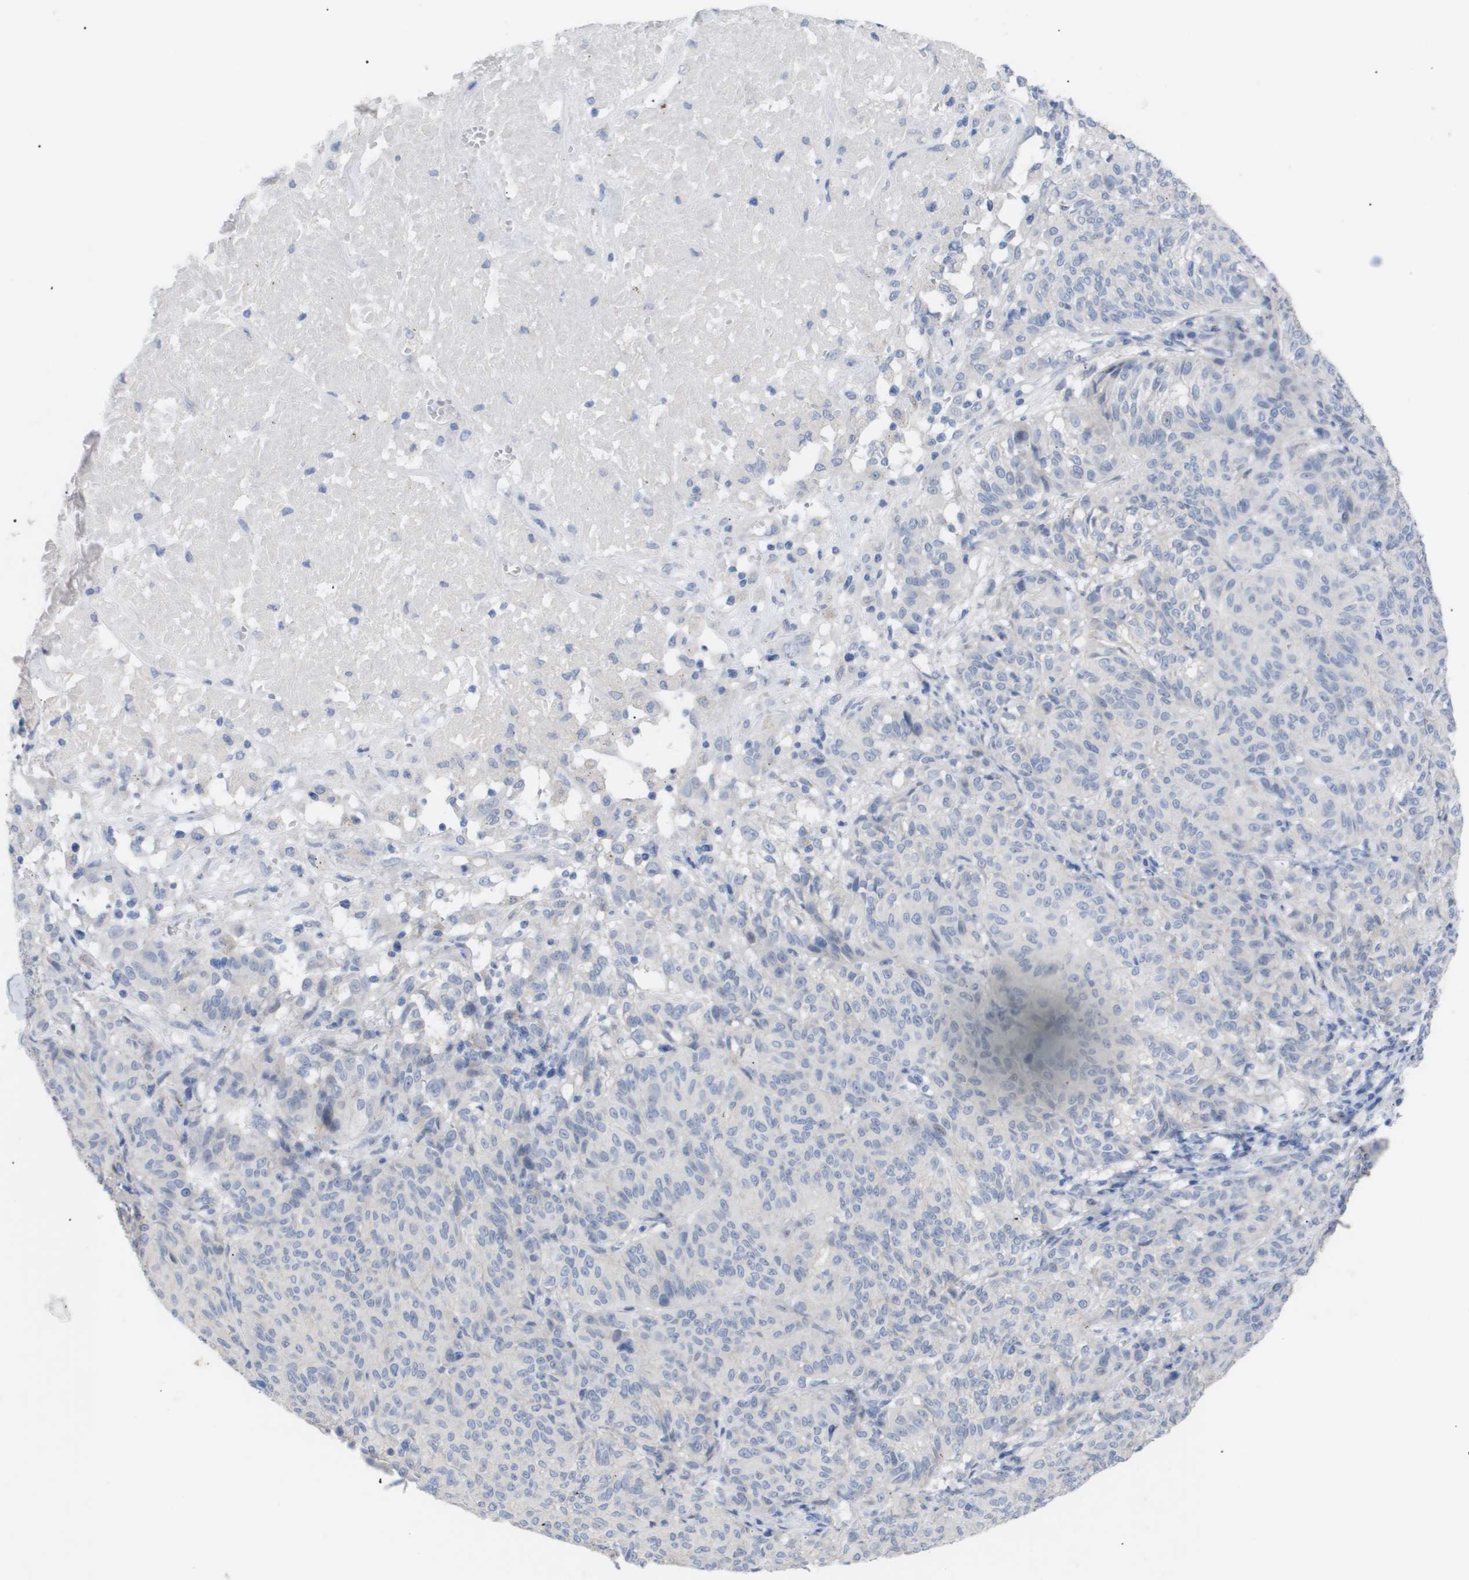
{"staining": {"intensity": "negative", "quantity": "none", "location": "none"}, "tissue": "melanoma", "cell_type": "Tumor cells", "image_type": "cancer", "snomed": [{"axis": "morphology", "description": "Malignant melanoma, NOS"}, {"axis": "topography", "description": "Skin"}], "caption": "Tumor cells show no significant protein staining in melanoma.", "gene": "CAV3", "patient": {"sex": "female", "age": 72}}